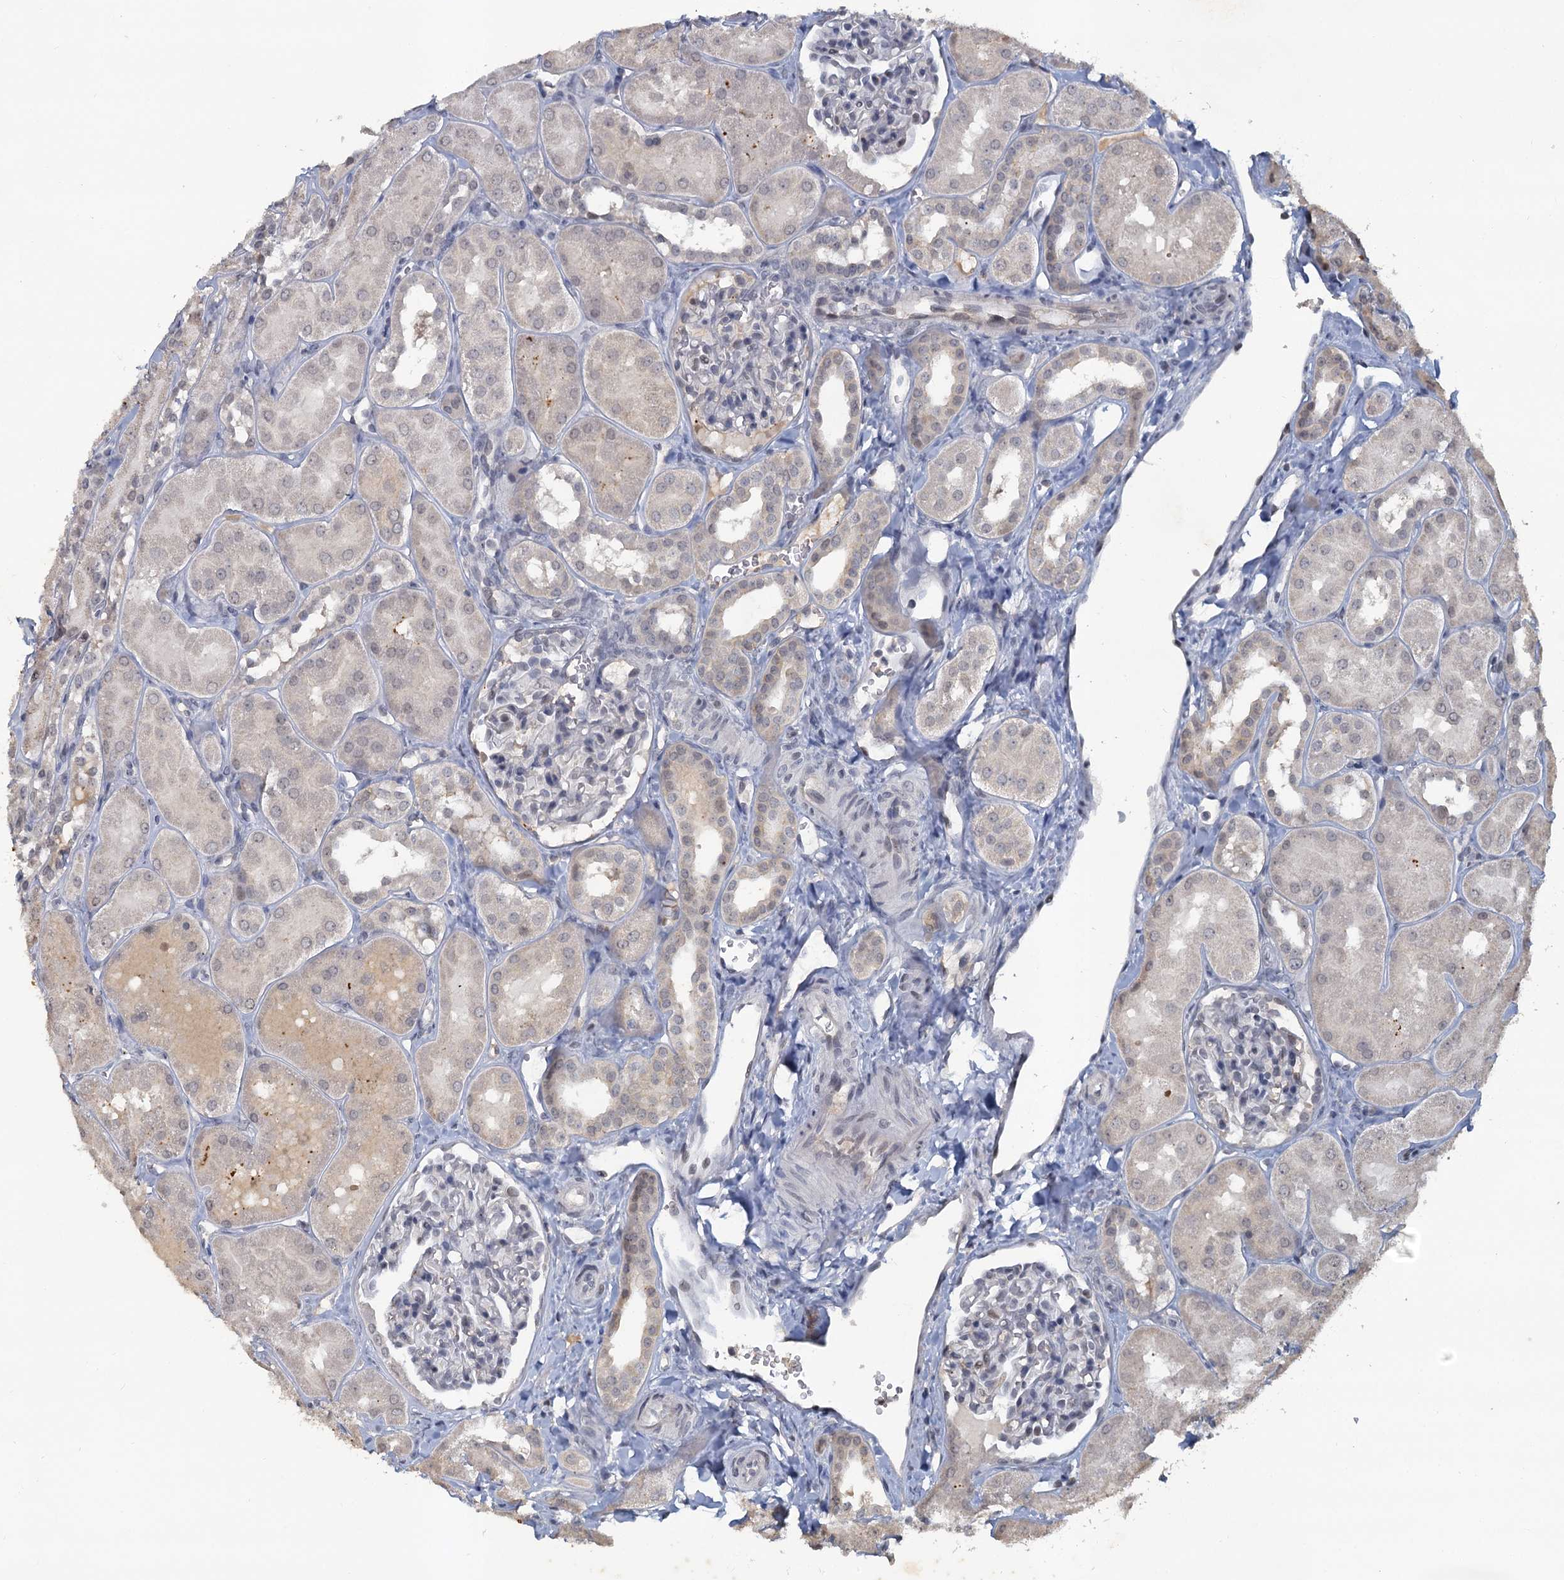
{"staining": {"intensity": "negative", "quantity": "none", "location": "none"}, "tissue": "kidney", "cell_type": "Cells in glomeruli", "image_type": "normal", "snomed": [{"axis": "morphology", "description": "Normal tissue, NOS"}, {"axis": "topography", "description": "Kidney"}, {"axis": "topography", "description": "Urinary bladder"}], "caption": "An immunohistochemistry image of benign kidney is shown. There is no staining in cells in glomeruli of kidney. (DAB (3,3'-diaminobenzidine) IHC, high magnification).", "gene": "MUCL1", "patient": {"sex": "male", "age": 16}}